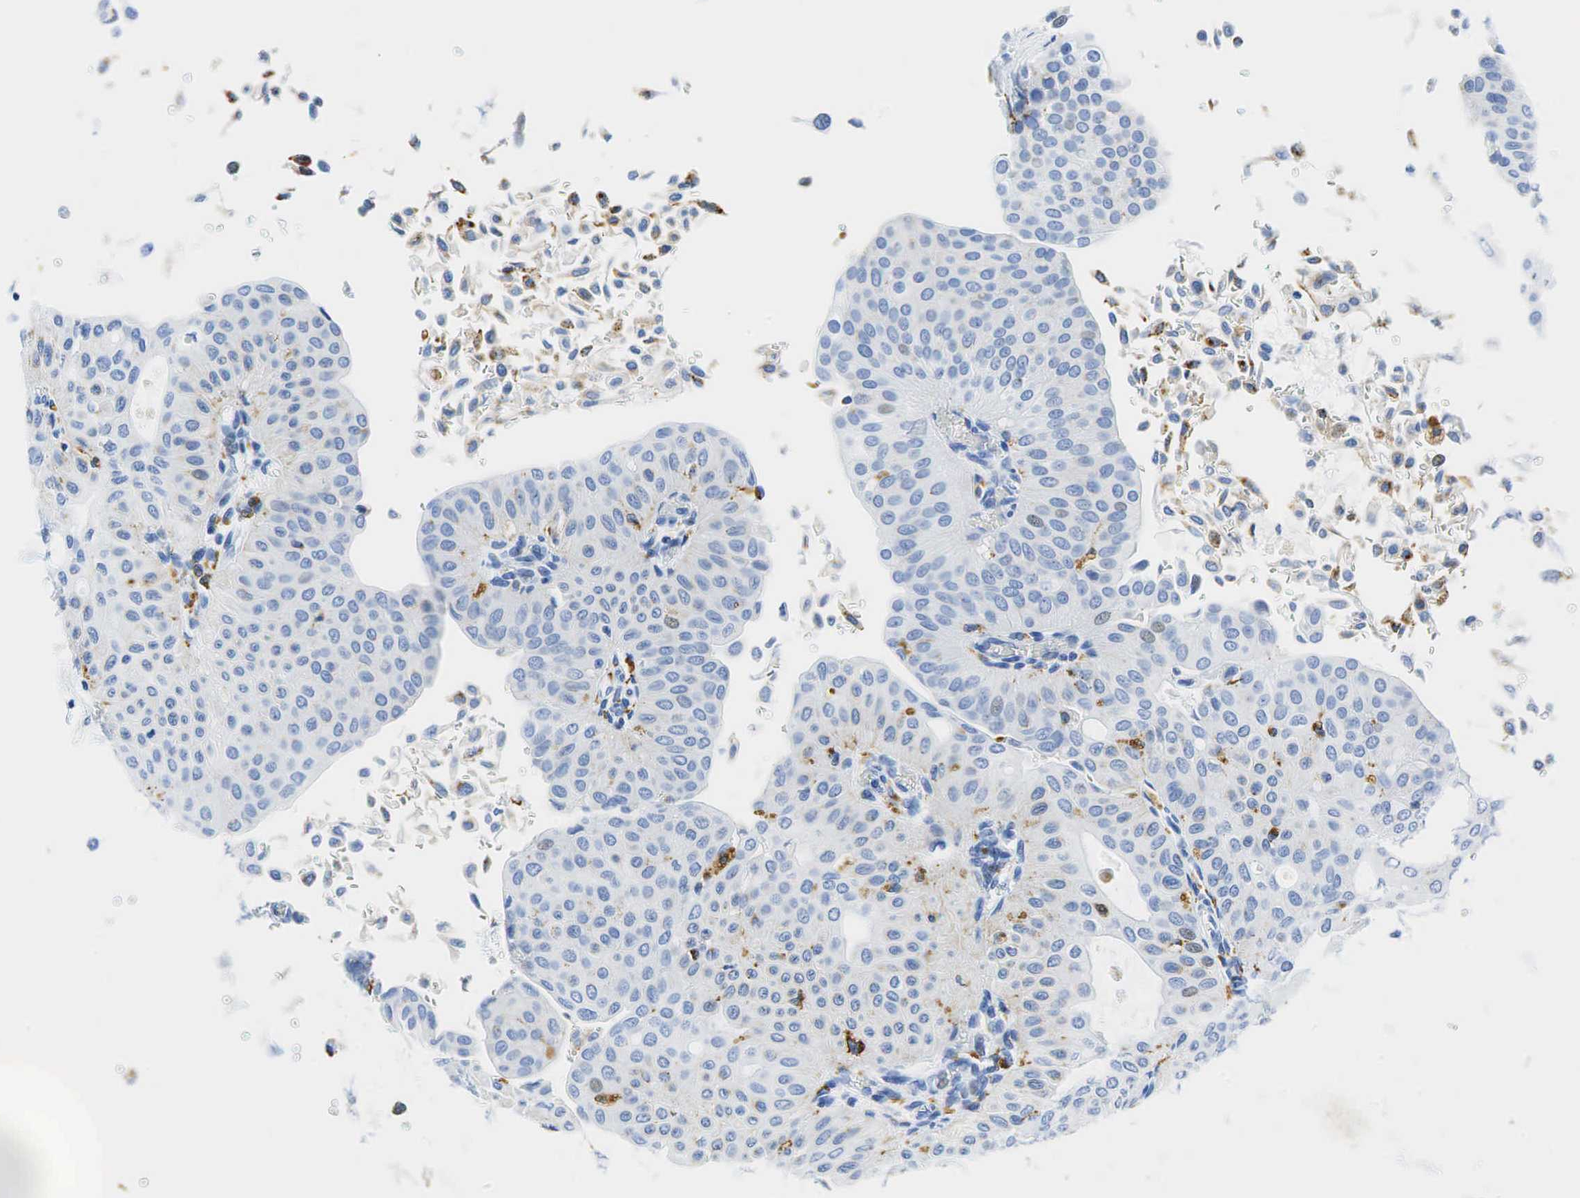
{"staining": {"intensity": "negative", "quantity": "none", "location": "none"}, "tissue": "urothelial cancer", "cell_type": "Tumor cells", "image_type": "cancer", "snomed": [{"axis": "morphology", "description": "Urothelial carcinoma, Low grade"}, {"axis": "topography", "description": "Urinary bladder"}], "caption": "The immunohistochemistry histopathology image has no significant expression in tumor cells of low-grade urothelial carcinoma tissue.", "gene": "CD68", "patient": {"sex": "male", "age": 64}}